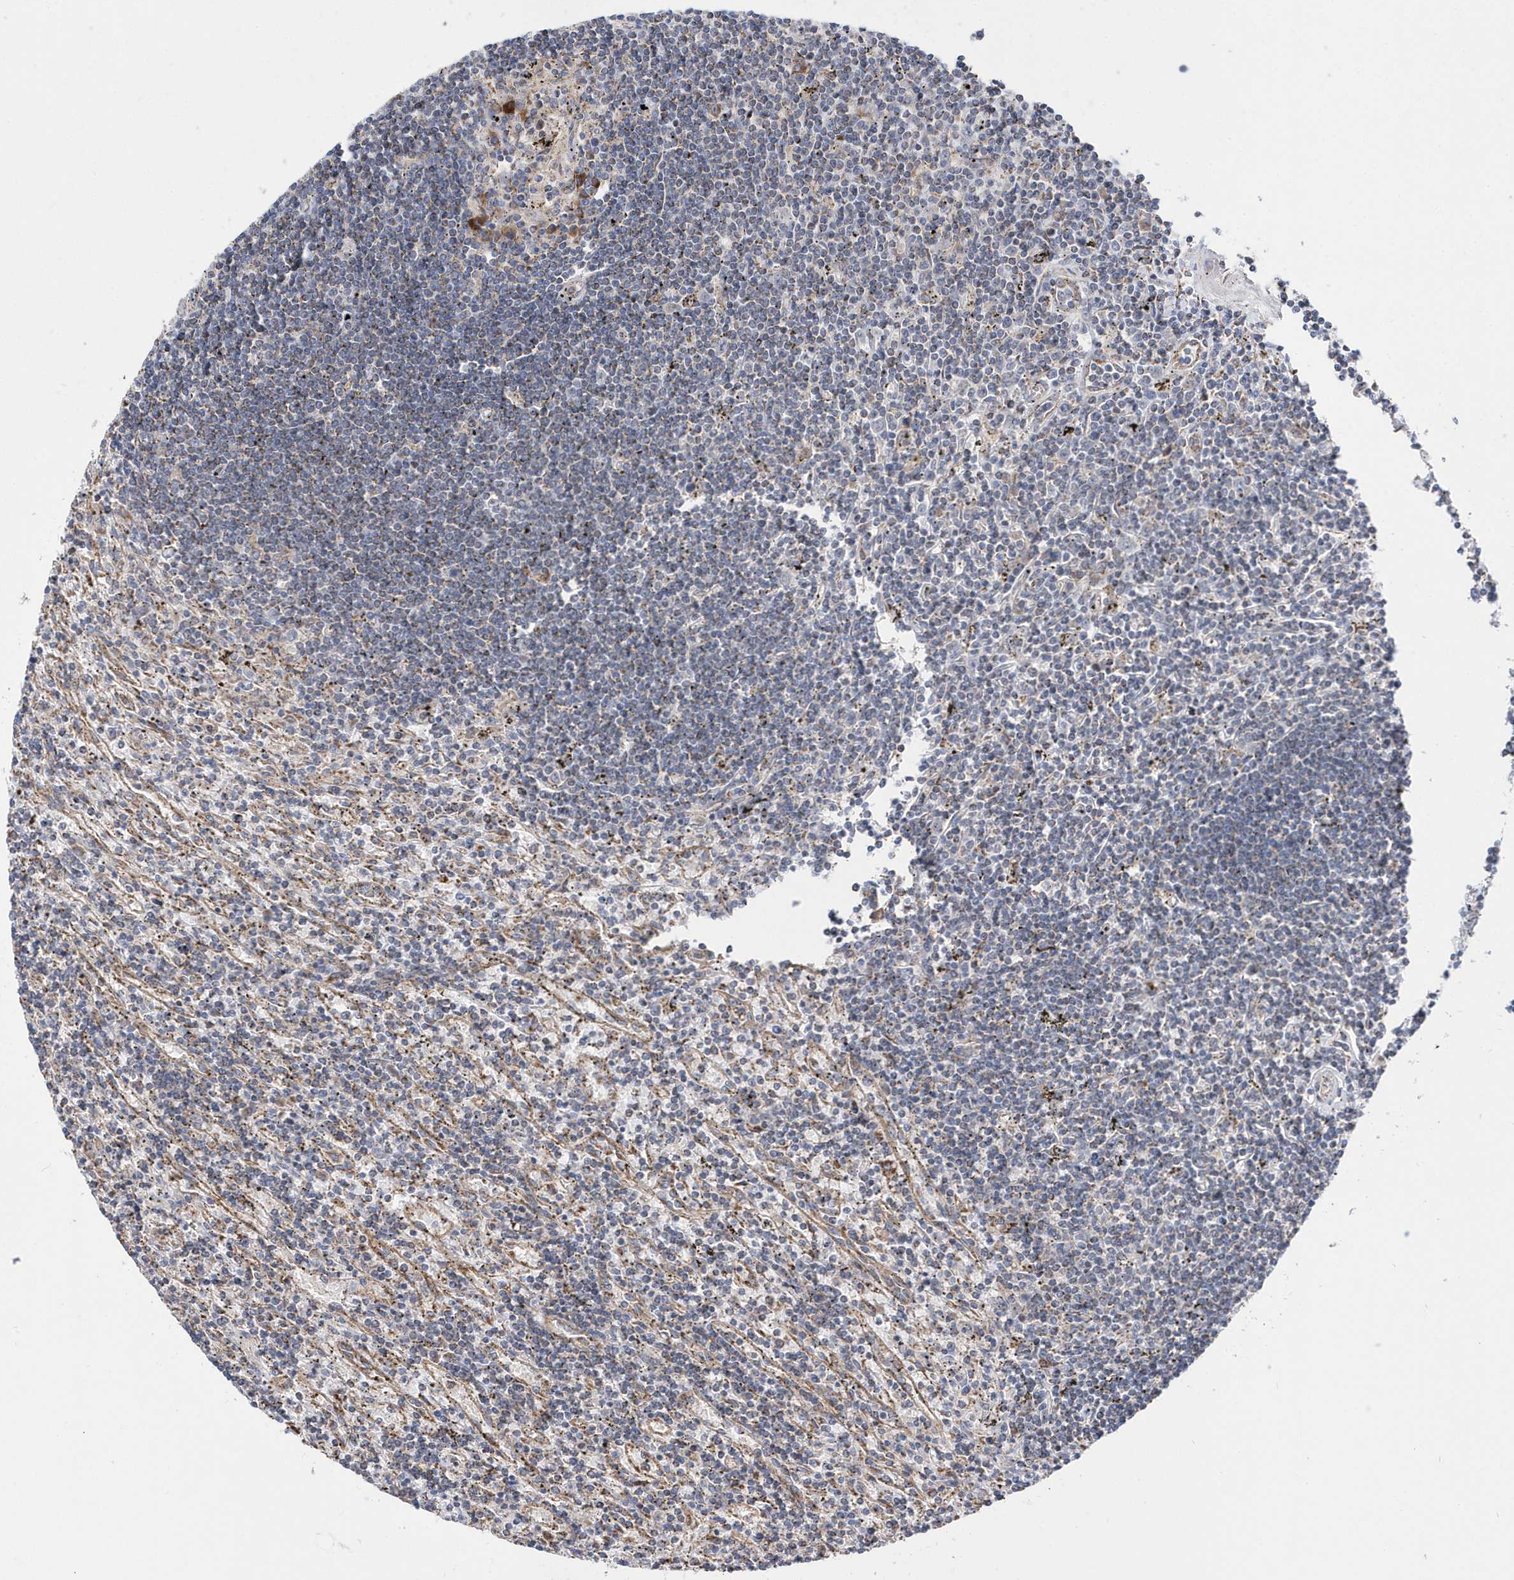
{"staining": {"intensity": "negative", "quantity": "none", "location": "none"}, "tissue": "lymphoma", "cell_type": "Tumor cells", "image_type": "cancer", "snomed": [{"axis": "morphology", "description": "Malignant lymphoma, non-Hodgkin's type, Low grade"}, {"axis": "topography", "description": "Spleen"}], "caption": "DAB (3,3'-diaminobenzidine) immunohistochemical staining of lymphoma displays no significant staining in tumor cells. The staining was performed using DAB (3,3'-diaminobenzidine) to visualize the protein expression in brown, while the nuclei were stained in blue with hematoxylin (Magnification: 20x).", "gene": "SPATA5", "patient": {"sex": "male", "age": 76}}